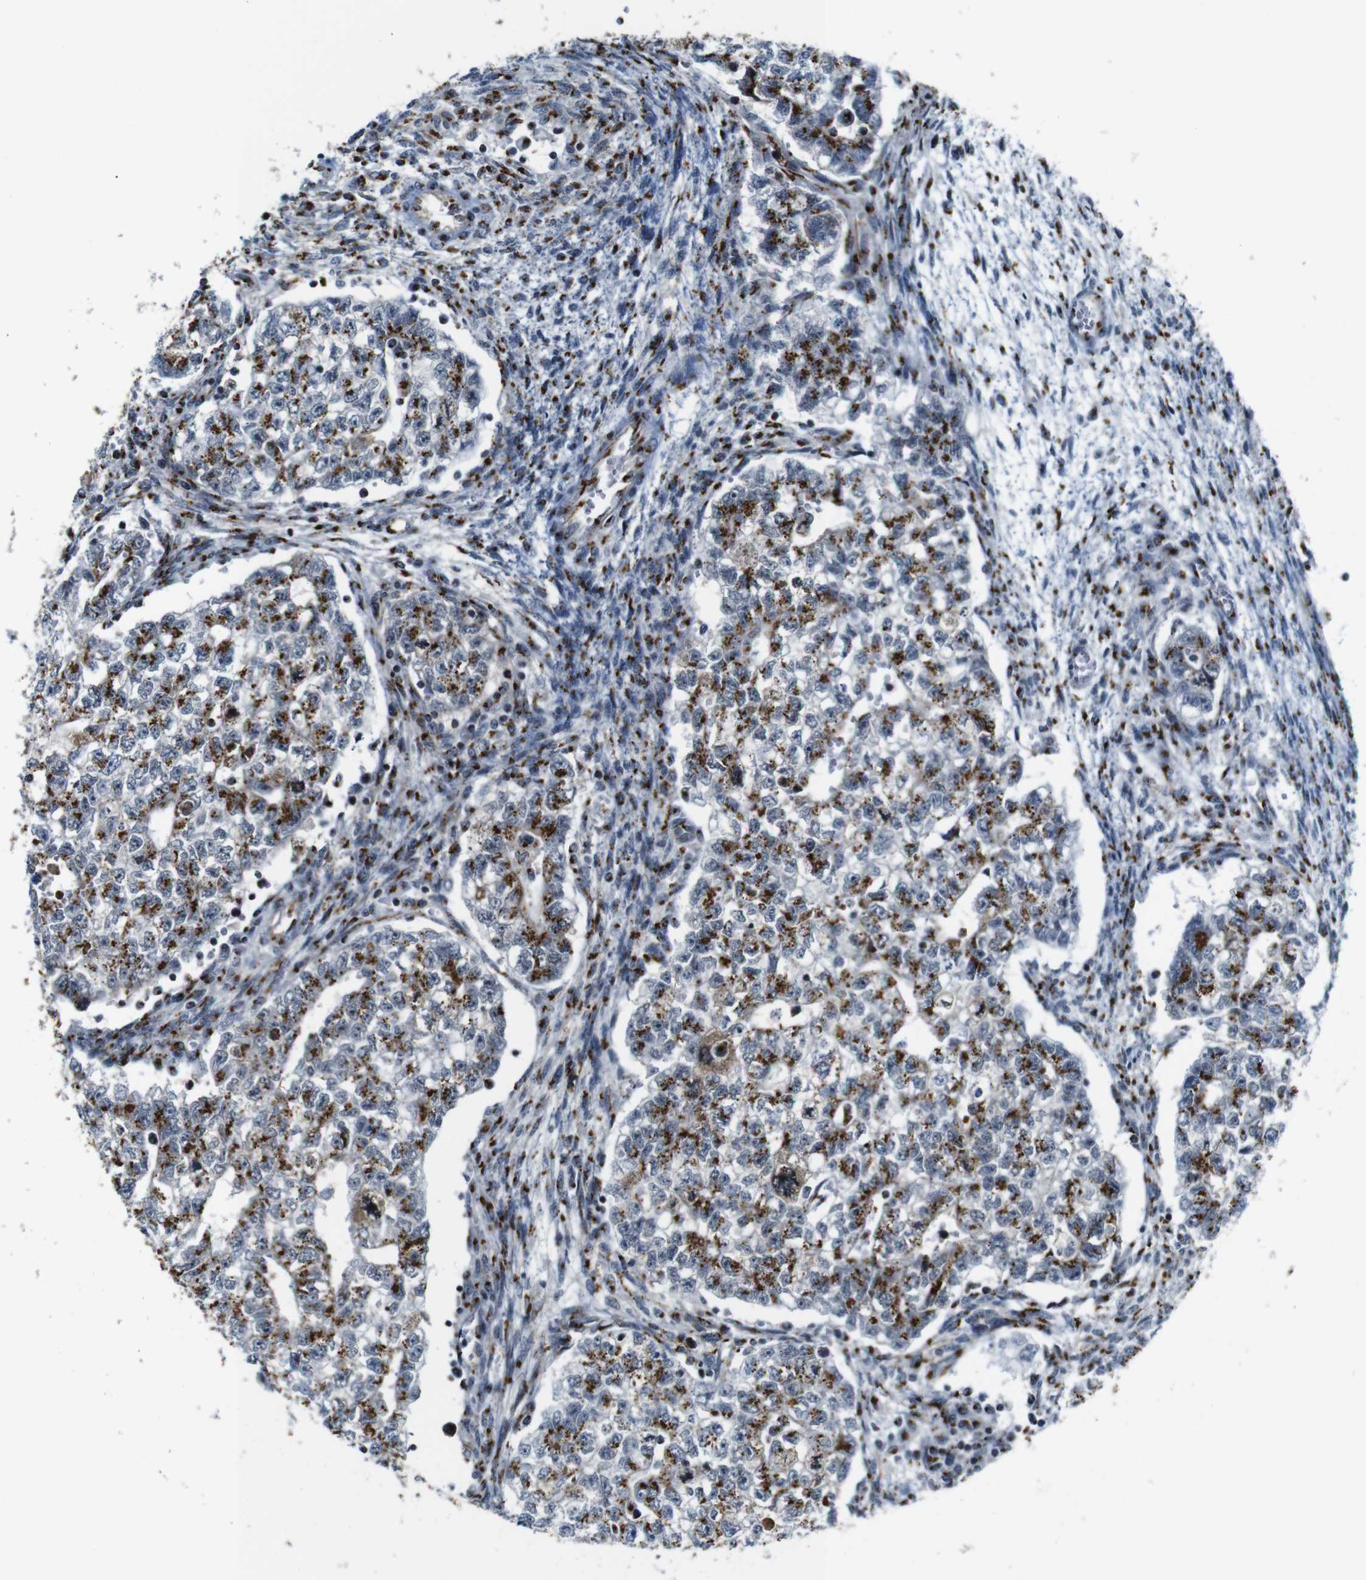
{"staining": {"intensity": "moderate", "quantity": ">75%", "location": "cytoplasmic/membranous"}, "tissue": "testis cancer", "cell_type": "Tumor cells", "image_type": "cancer", "snomed": [{"axis": "morphology", "description": "Seminoma, NOS"}, {"axis": "morphology", "description": "Carcinoma, Embryonal, NOS"}, {"axis": "topography", "description": "Testis"}], "caption": "The immunohistochemical stain shows moderate cytoplasmic/membranous staining in tumor cells of embryonal carcinoma (testis) tissue. The protein is shown in brown color, while the nuclei are stained blue.", "gene": "TGOLN2", "patient": {"sex": "male", "age": 38}}